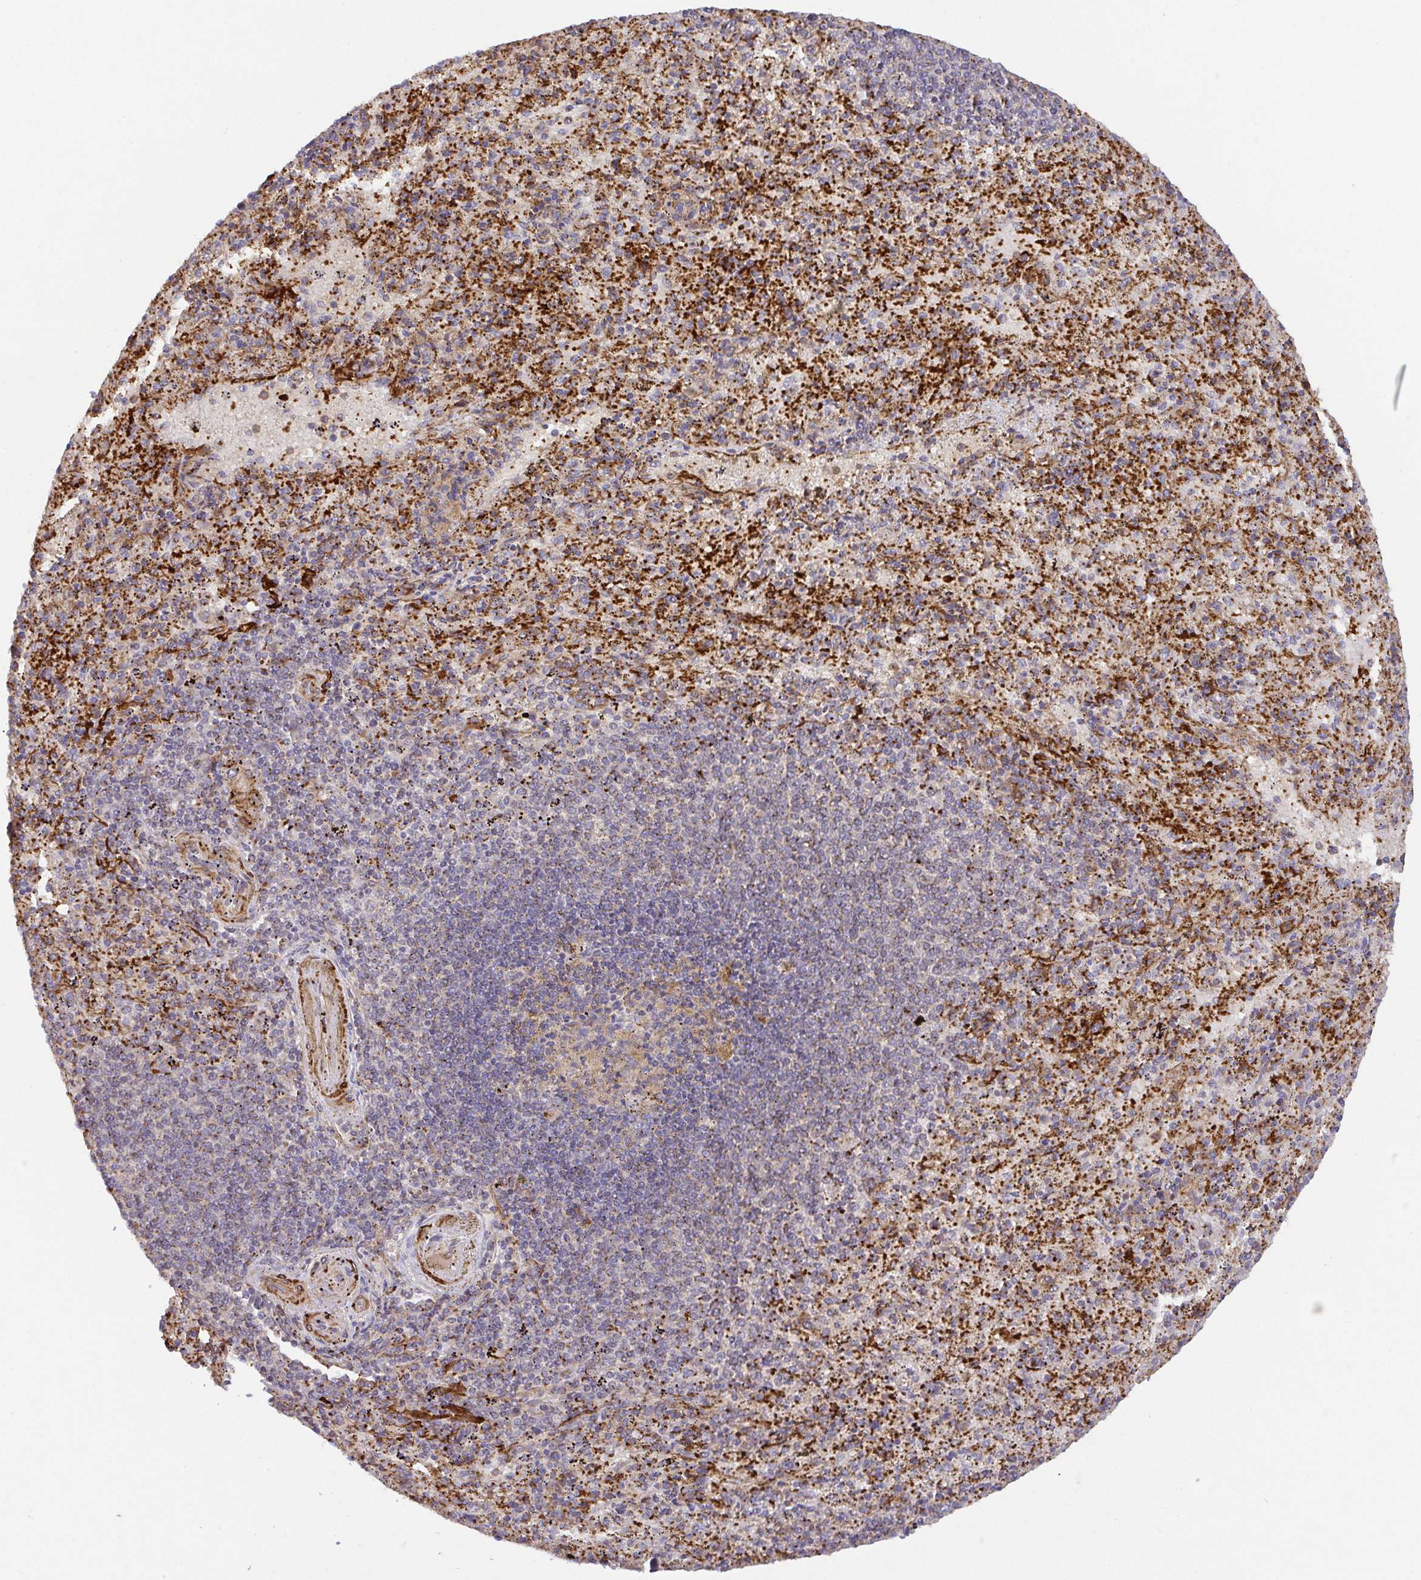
{"staining": {"intensity": "moderate", "quantity": "<25%", "location": "cytoplasmic/membranous"}, "tissue": "spleen", "cell_type": "Cells in red pulp", "image_type": "normal", "snomed": [{"axis": "morphology", "description": "Normal tissue, NOS"}, {"axis": "topography", "description": "Spleen"}], "caption": "The micrograph exhibits a brown stain indicating the presence of a protein in the cytoplasmic/membranous of cells in red pulp in spleen.", "gene": "TM9SF4", "patient": {"sex": "male", "age": 57}}